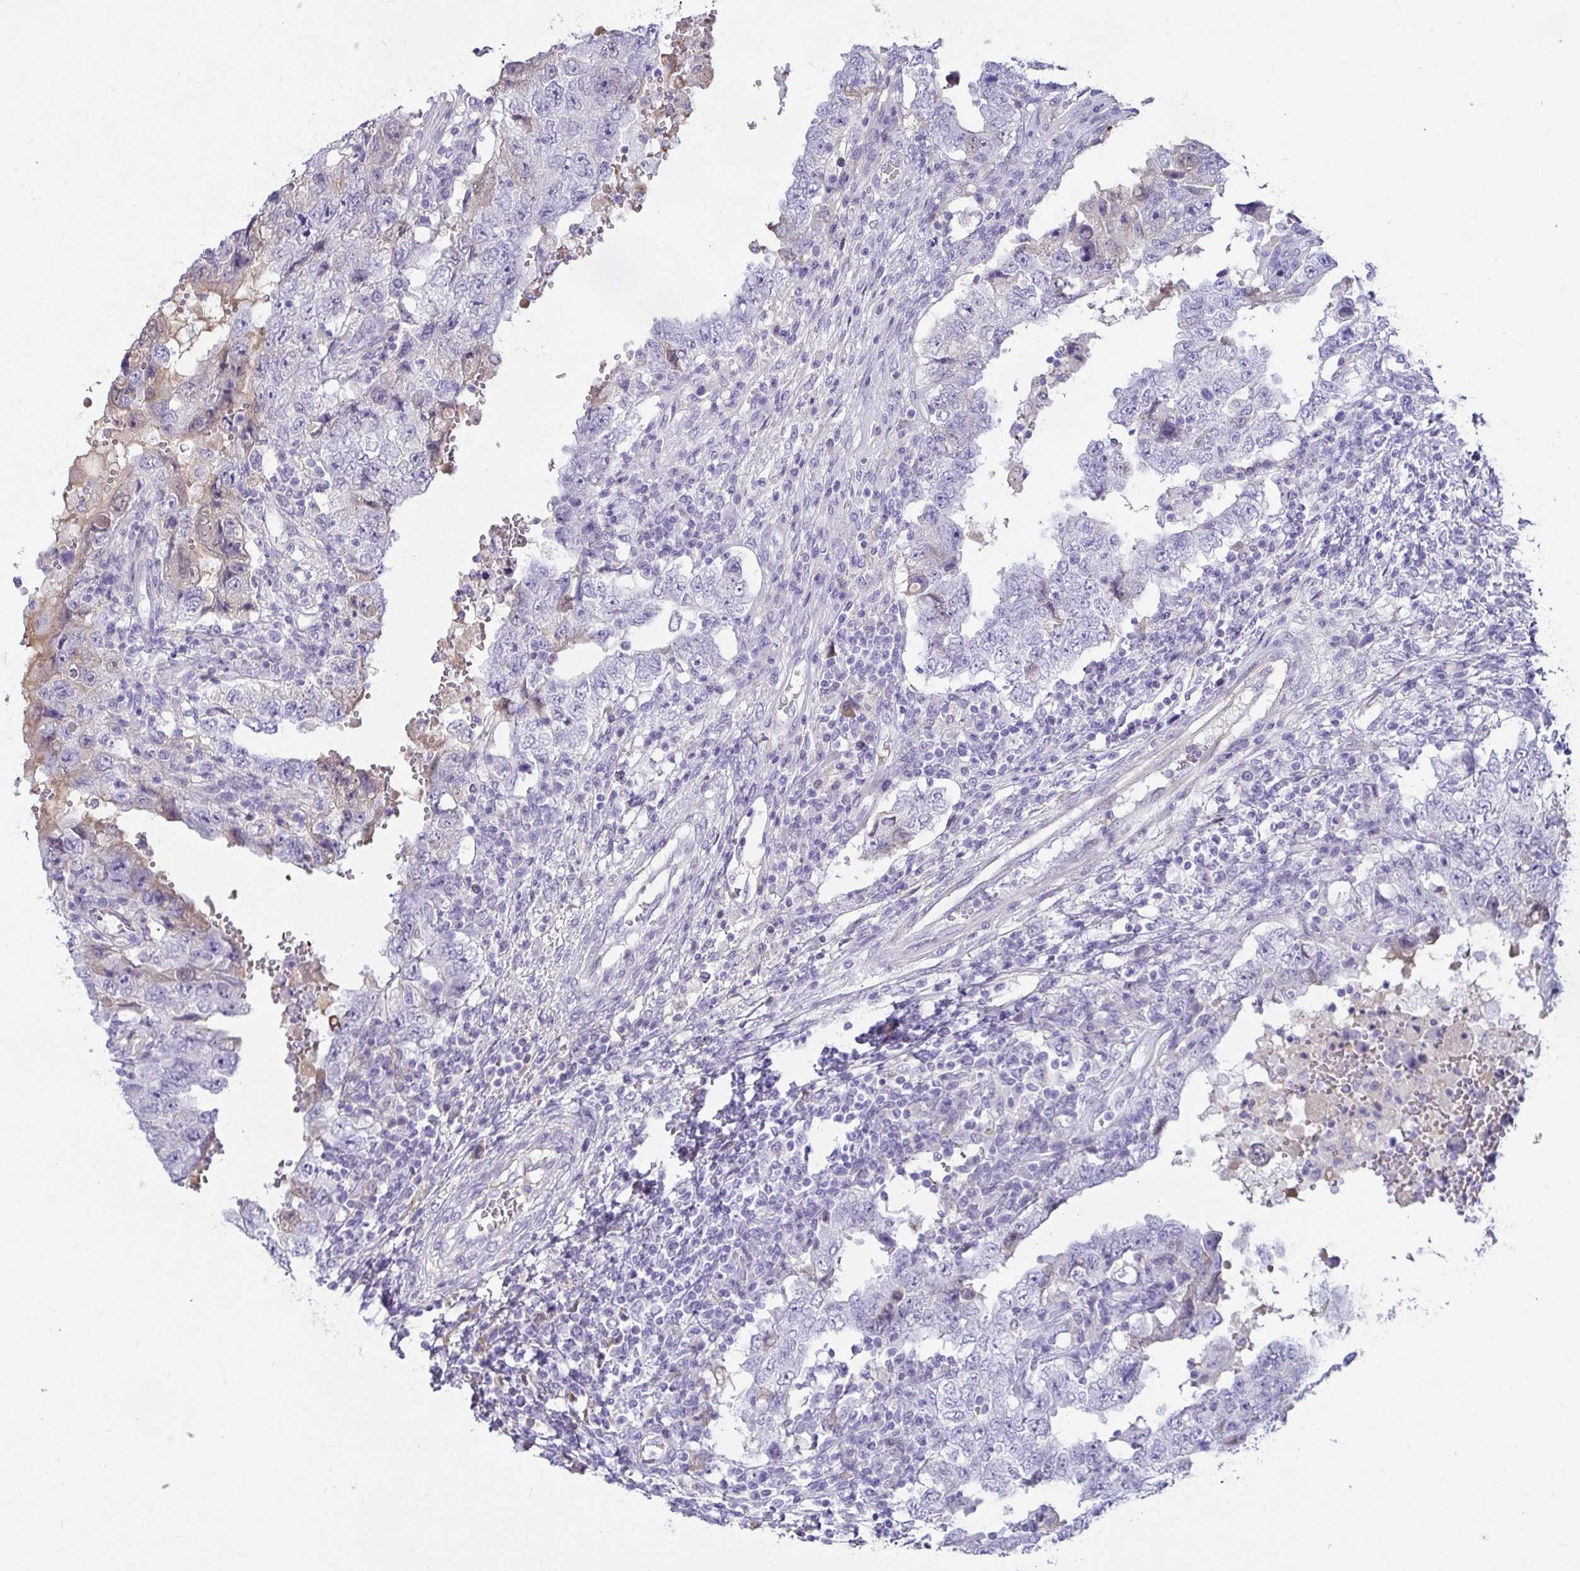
{"staining": {"intensity": "negative", "quantity": "none", "location": "none"}, "tissue": "testis cancer", "cell_type": "Tumor cells", "image_type": "cancer", "snomed": [{"axis": "morphology", "description": "Carcinoma, Embryonal, NOS"}, {"axis": "topography", "description": "Testis"}], "caption": "Immunohistochemistry of human testis embryonal carcinoma shows no staining in tumor cells.", "gene": "NPY", "patient": {"sex": "male", "age": 26}}